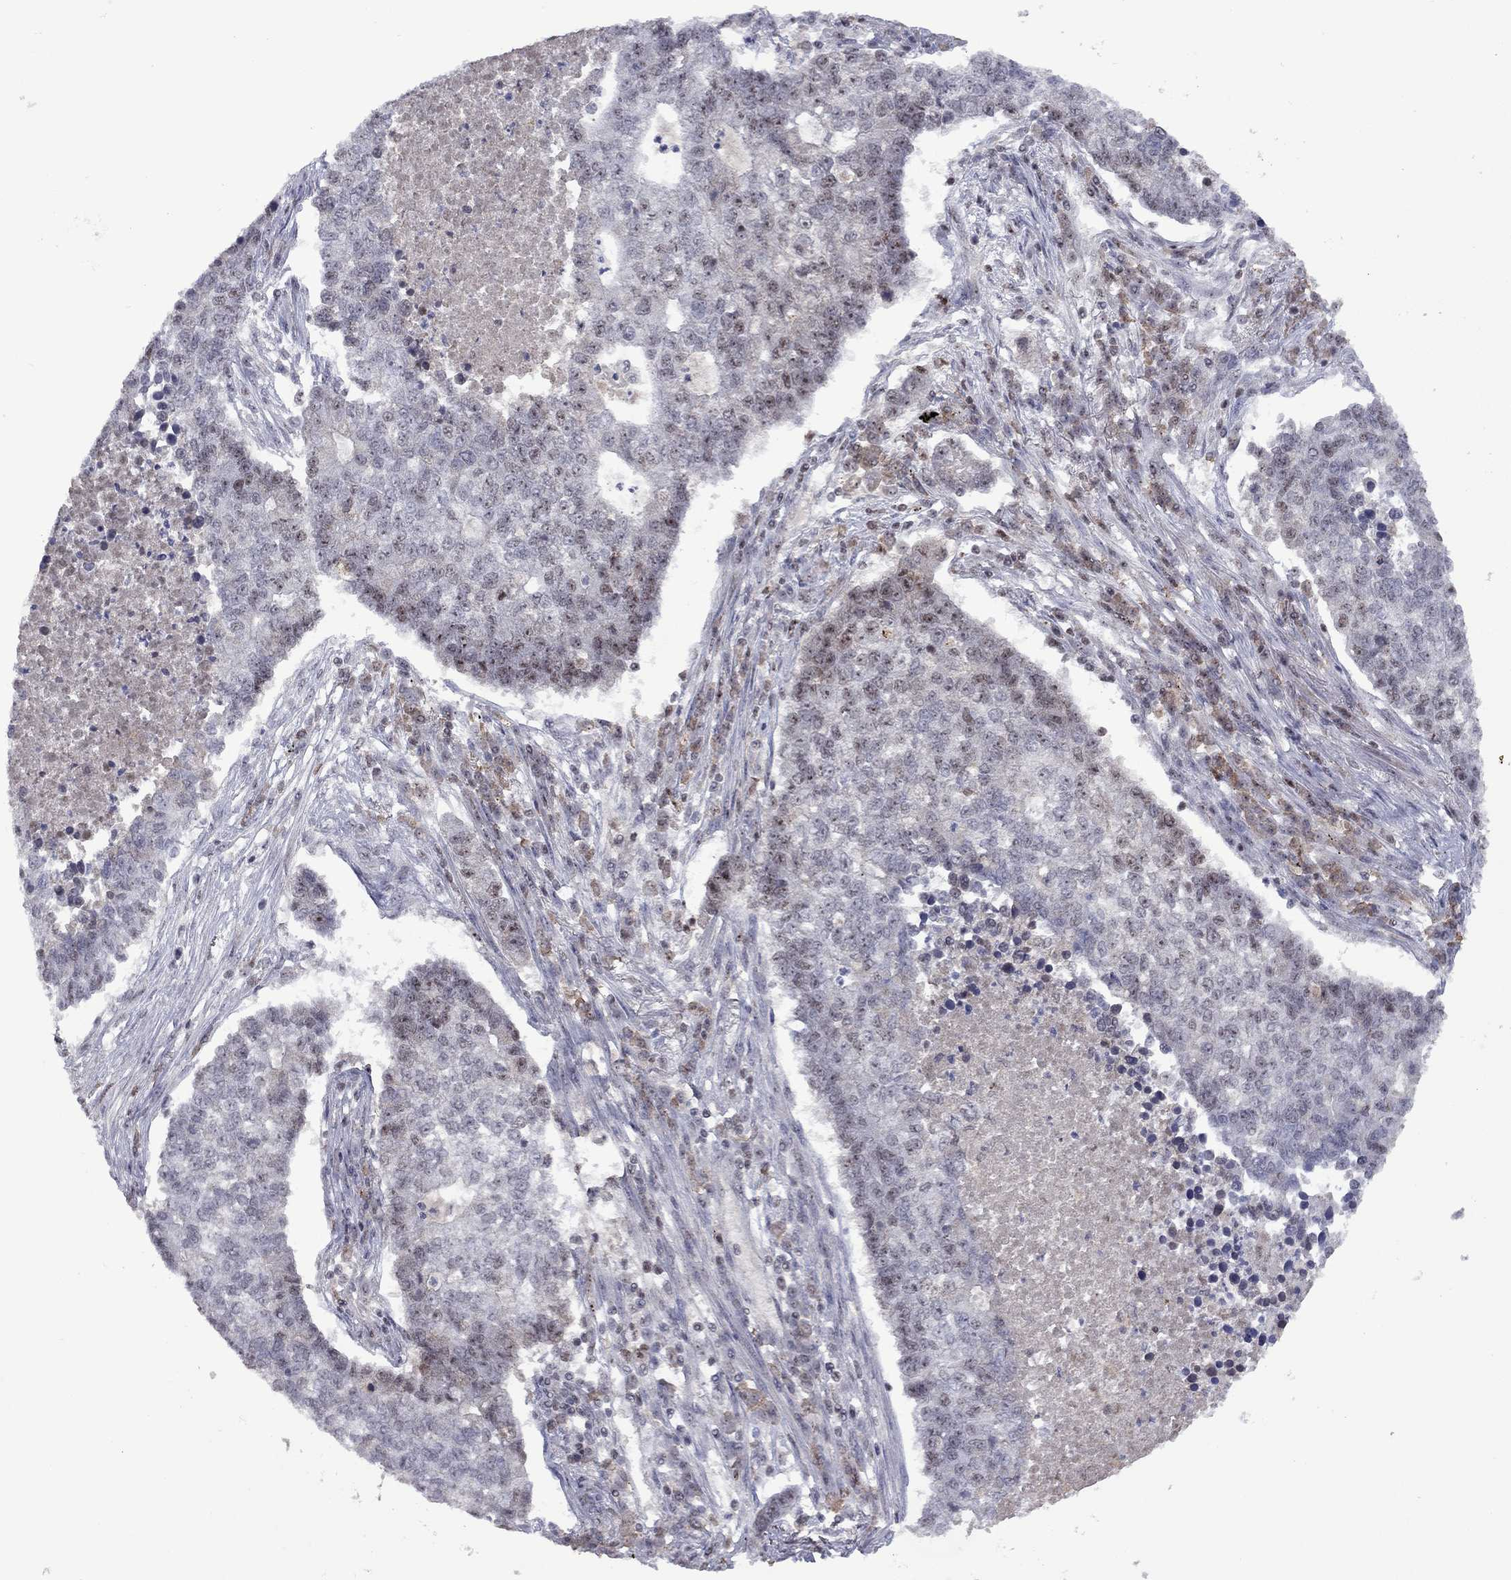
{"staining": {"intensity": "weak", "quantity": "<25%", "location": "nuclear"}, "tissue": "lung cancer", "cell_type": "Tumor cells", "image_type": "cancer", "snomed": [{"axis": "morphology", "description": "Adenocarcinoma, NOS"}, {"axis": "topography", "description": "Lung"}], "caption": "Lung cancer (adenocarcinoma) was stained to show a protein in brown. There is no significant positivity in tumor cells.", "gene": "SPOUT1", "patient": {"sex": "male", "age": 57}}